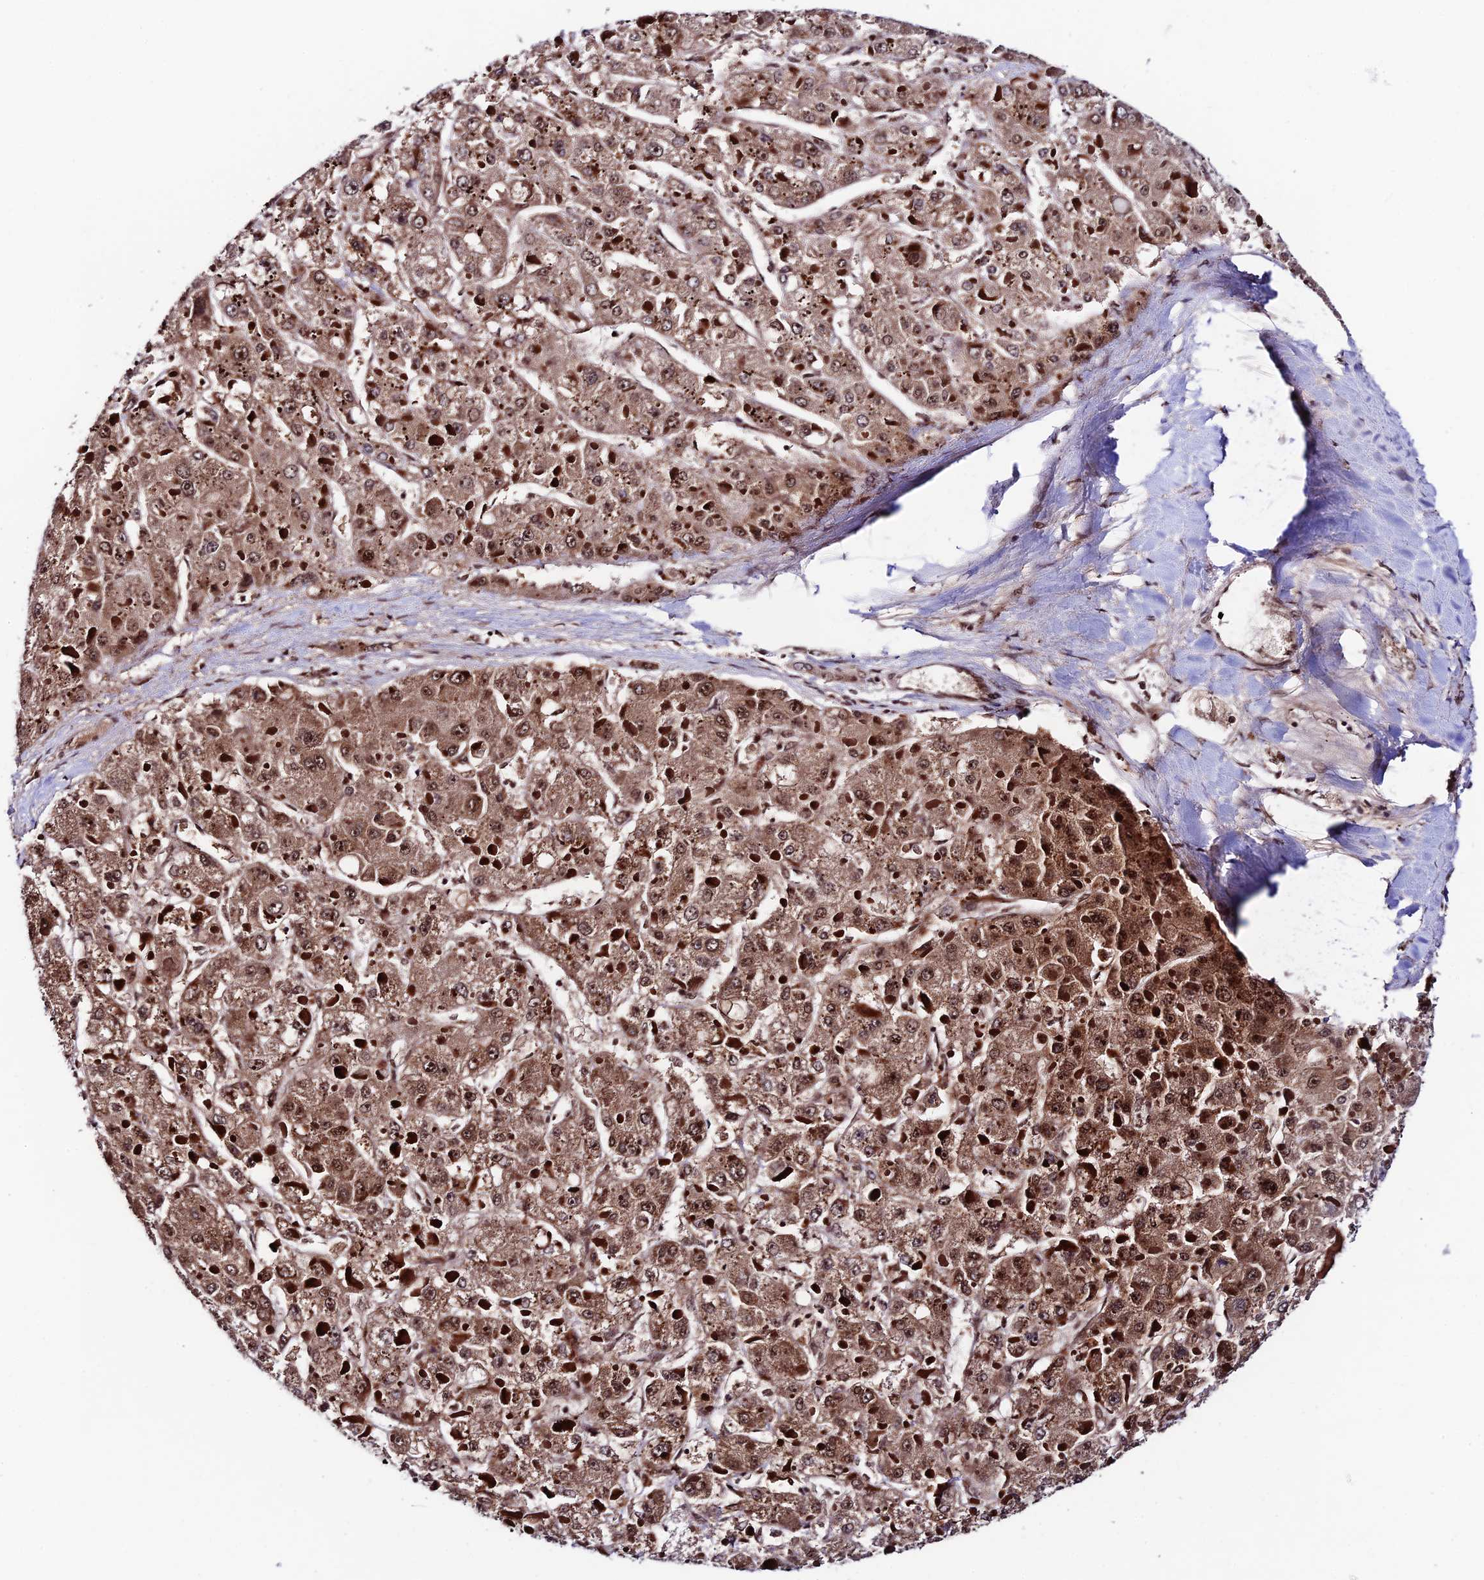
{"staining": {"intensity": "strong", "quantity": ">75%", "location": "cytoplasmic/membranous,nuclear"}, "tissue": "liver cancer", "cell_type": "Tumor cells", "image_type": "cancer", "snomed": [{"axis": "morphology", "description": "Carcinoma, Hepatocellular, NOS"}, {"axis": "topography", "description": "Liver"}], "caption": "A high amount of strong cytoplasmic/membranous and nuclear staining is seen in about >75% of tumor cells in hepatocellular carcinoma (liver) tissue.", "gene": "RBM42", "patient": {"sex": "female", "age": 73}}